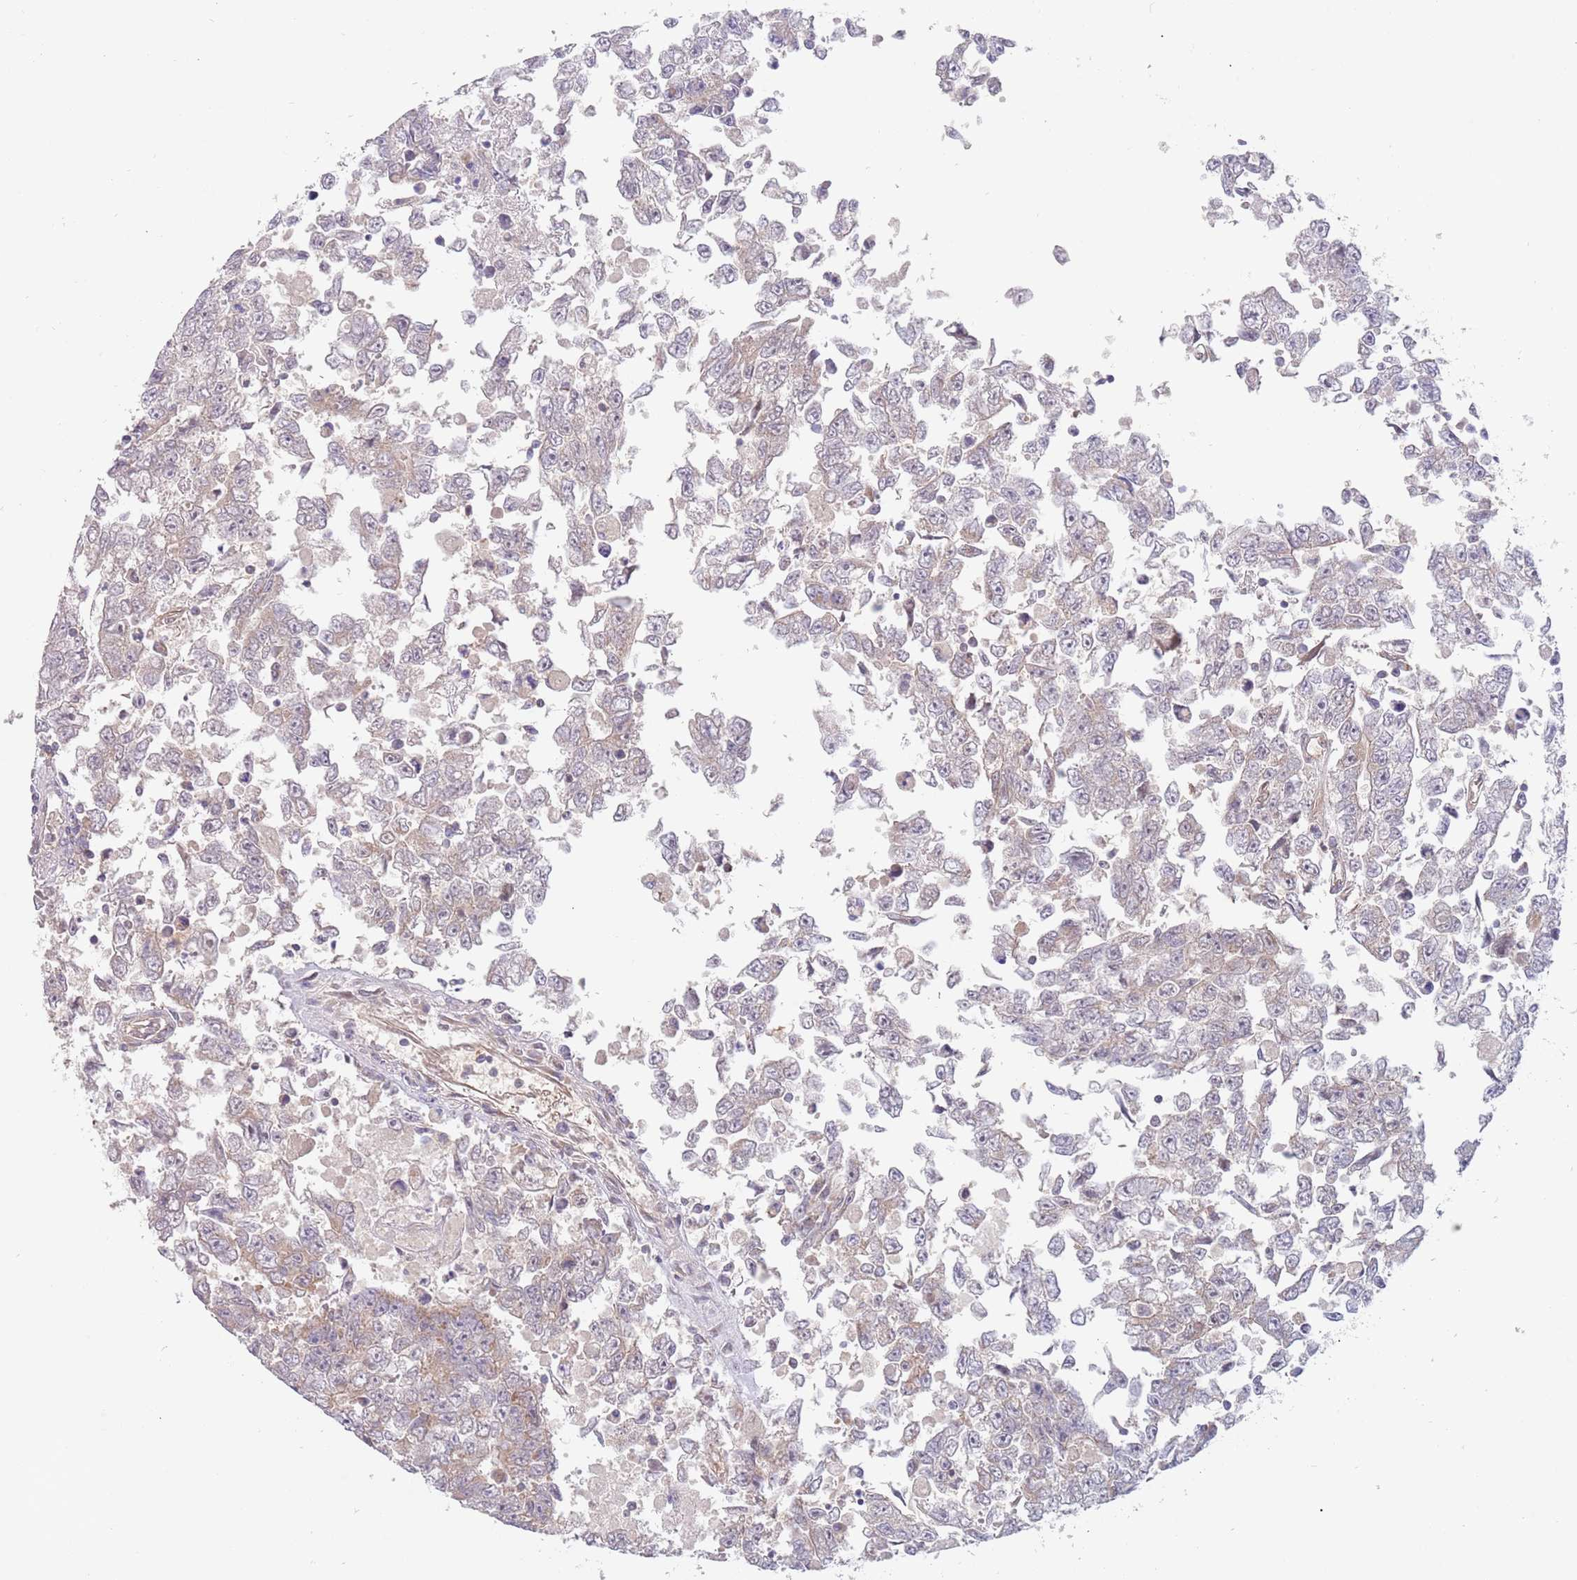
{"staining": {"intensity": "weak", "quantity": "<25%", "location": "cytoplasmic/membranous"}, "tissue": "testis cancer", "cell_type": "Tumor cells", "image_type": "cancer", "snomed": [{"axis": "morphology", "description": "Carcinoma, Embryonal, NOS"}, {"axis": "topography", "description": "Testis"}], "caption": "High power microscopy photomicrograph of an IHC histopathology image of testis embryonal carcinoma, revealing no significant expression in tumor cells.", "gene": "GUK1", "patient": {"sex": "male", "age": 25}}